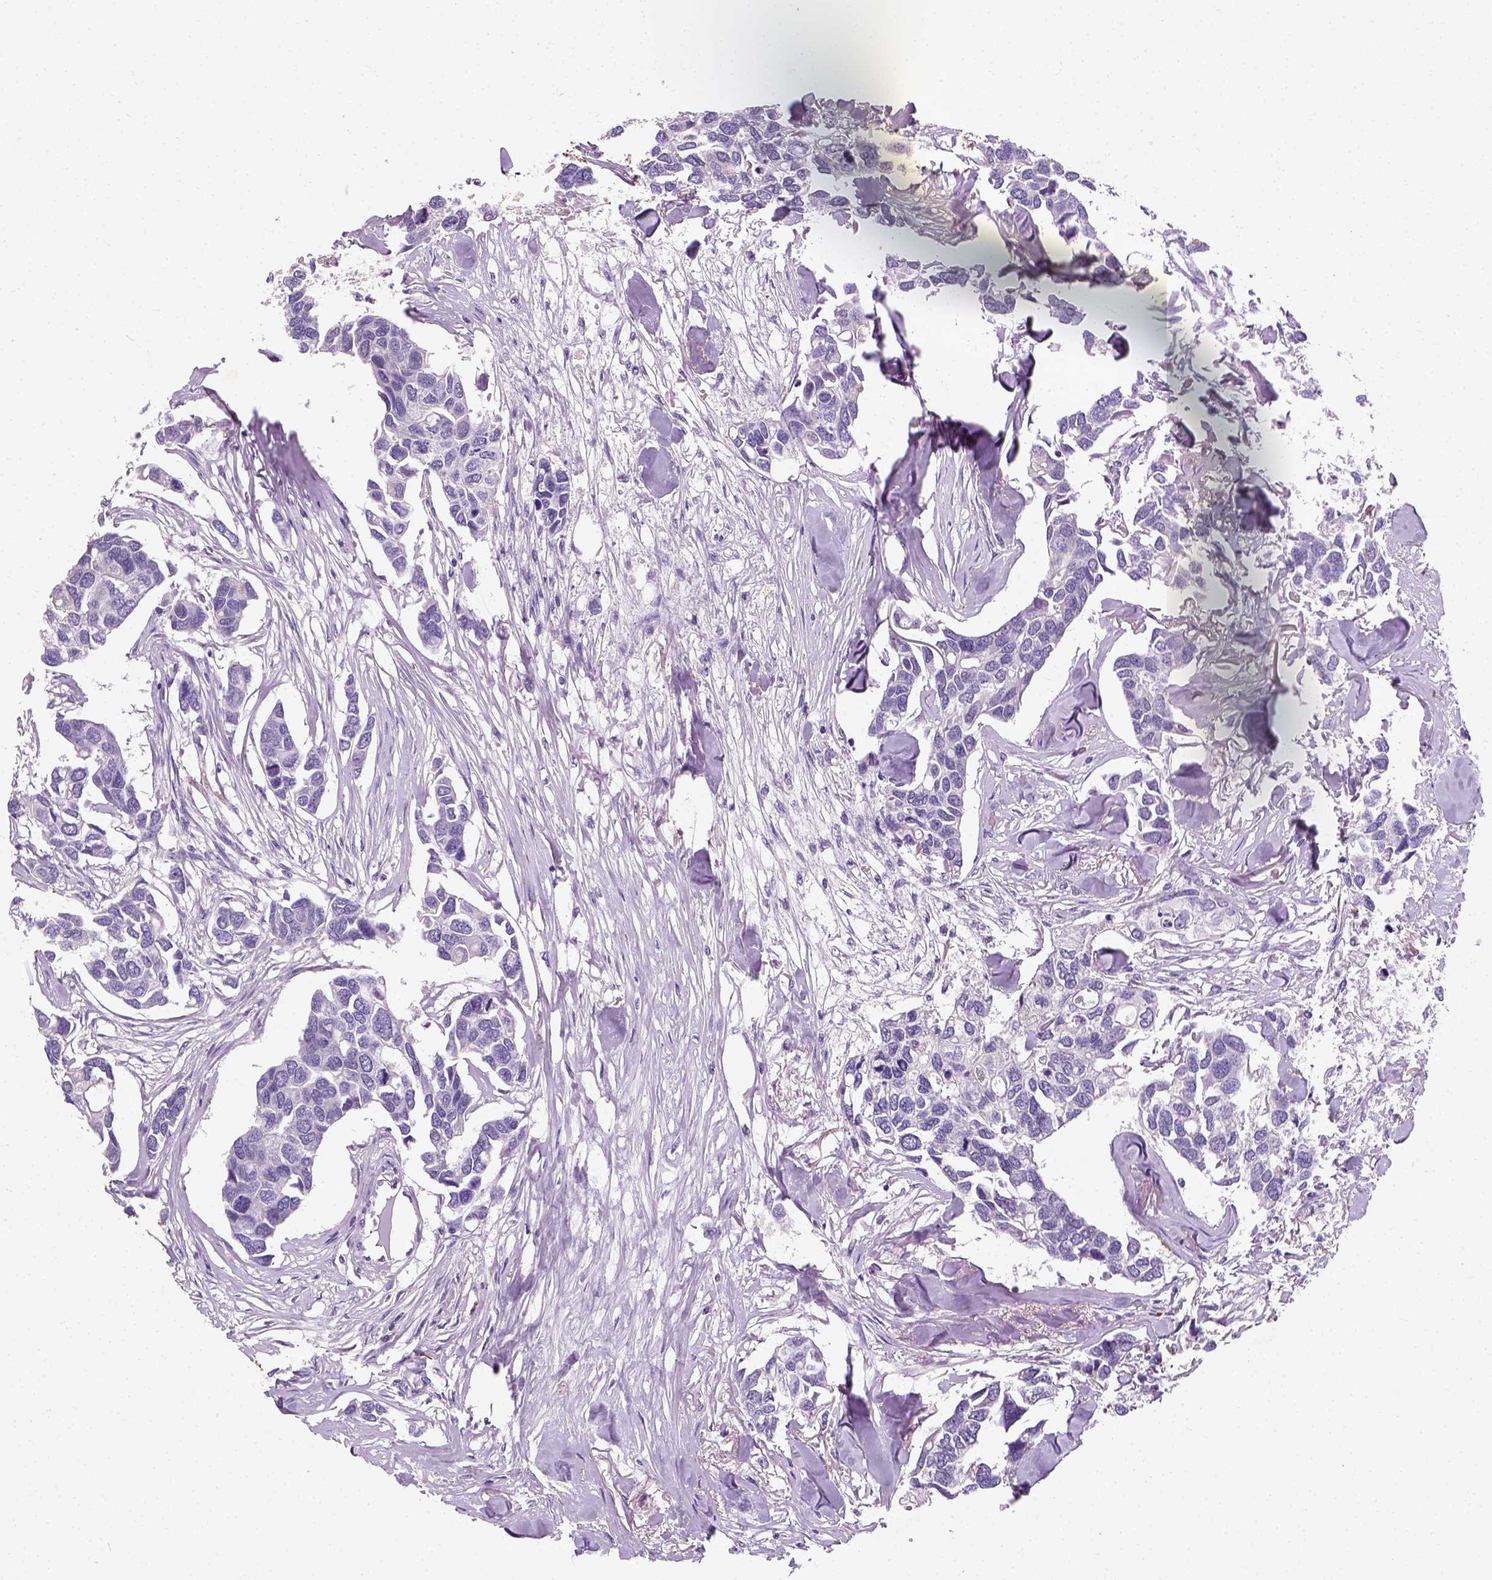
{"staining": {"intensity": "negative", "quantity": "none", "location": "none"}, "tissue": "breast cancer", "cell_type": "Tumor cells", "image_type": "cancer", "snomed": [{"axis": "morphology", "description": "Duct carcinoma"}, {"axis": "topography", "description": "Breast"}], "caption": "Human breast cancer (infiltrating ductal carcinoma) stained for a protein using immunohistochemistry (IHC) displays no positivity in tumor cells.", "gene": "CHODL", "patient": {"sex": "female", "age": 83}}